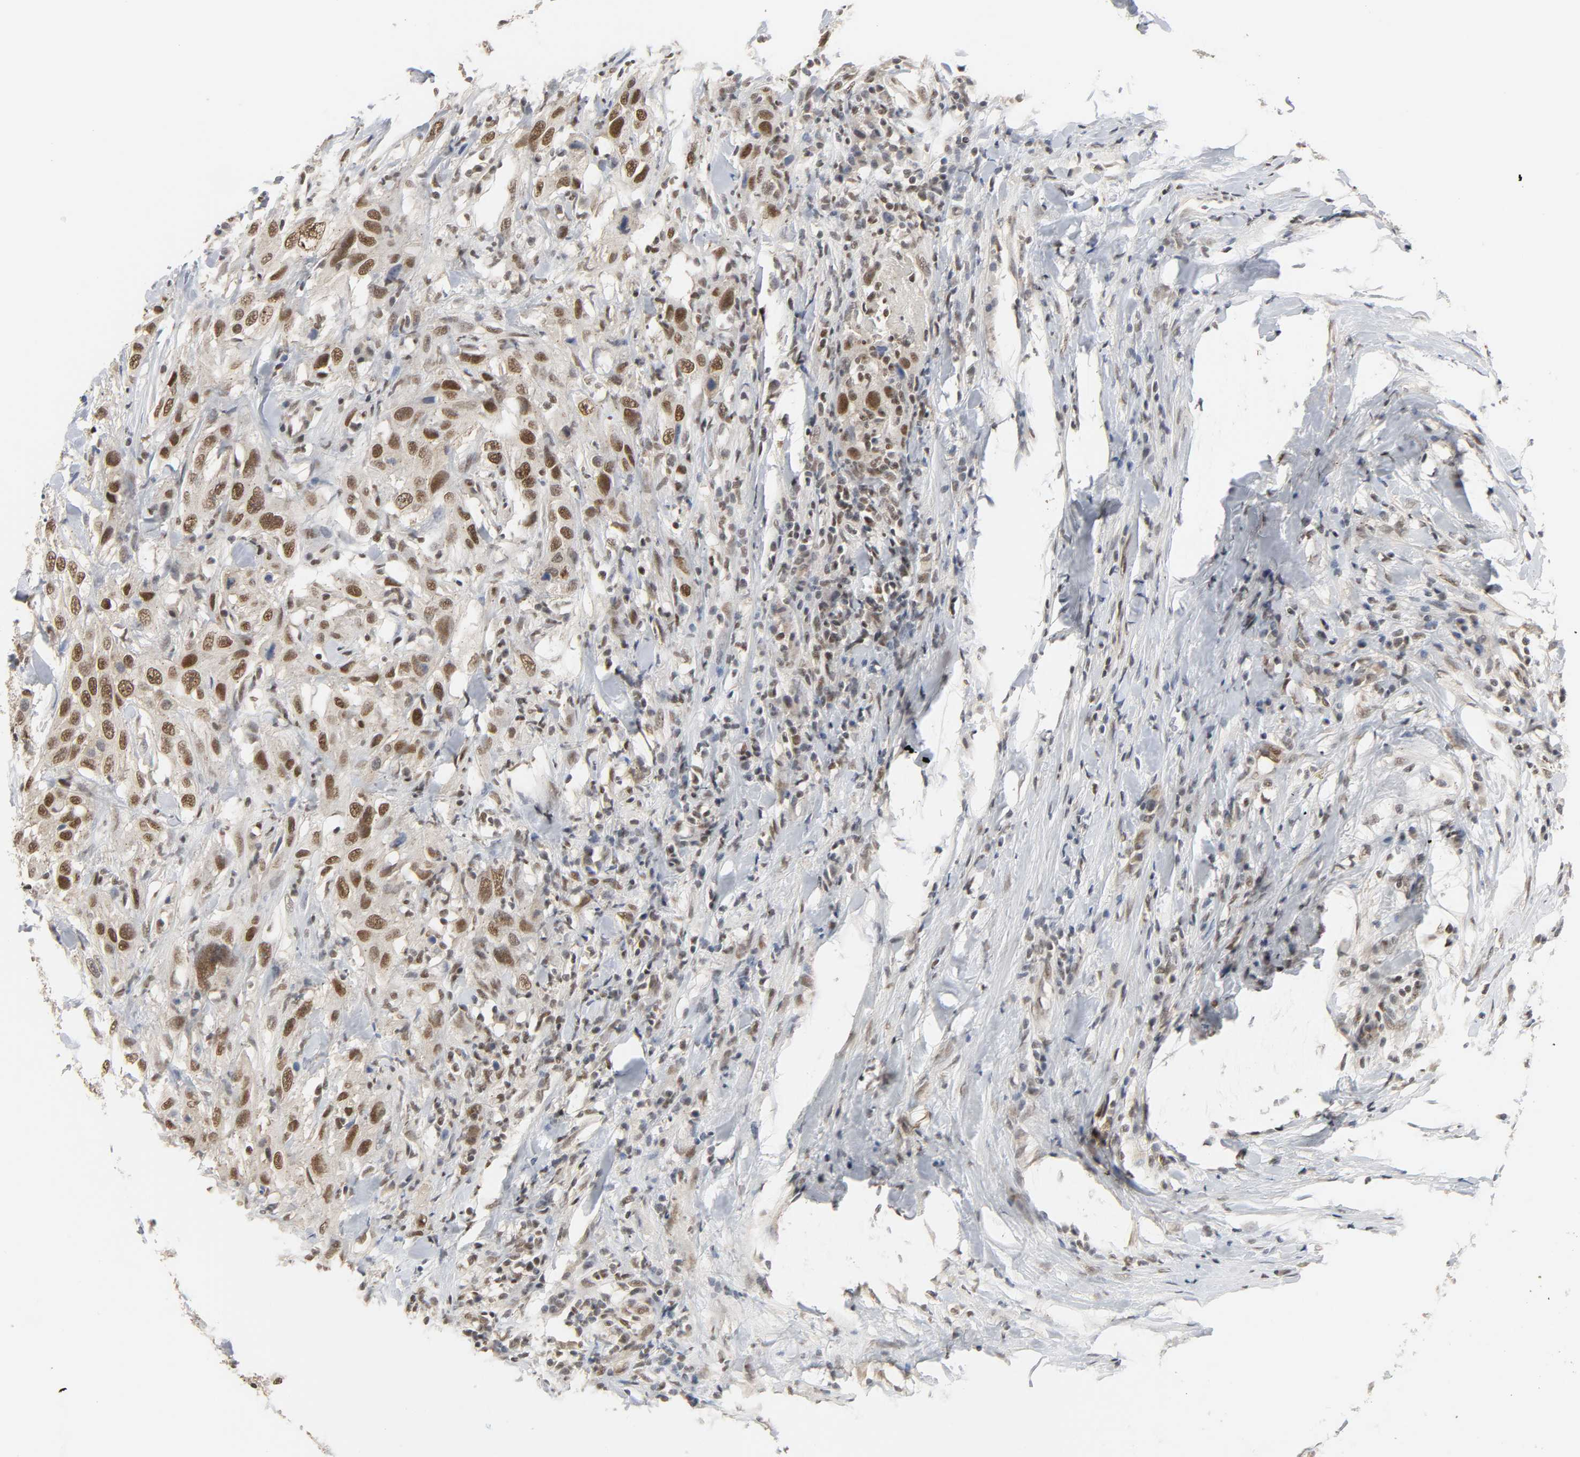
{"staining": {"intensity": "moderate", "quantity": ">75%", "location": "nuclear"}, "tissue": "urothelial cancer", "cell_type": "Tumor cells", "image_type": "cancer", "snomed": [{"axis": "morphology", "description": "Urothelial carcinoma, High grade"}, {"axis": "topography", "description": "Urinary bladder"}], "caption": "Immunohistochemical staining of human urothelial cancer demonstrates medium levels of moderate nuclear positivity in approximately >75% of tumor cells. Nuclei are stained in blue.", "gene": "NCOA6", "patient": {"sex": "male", "age": 61}}